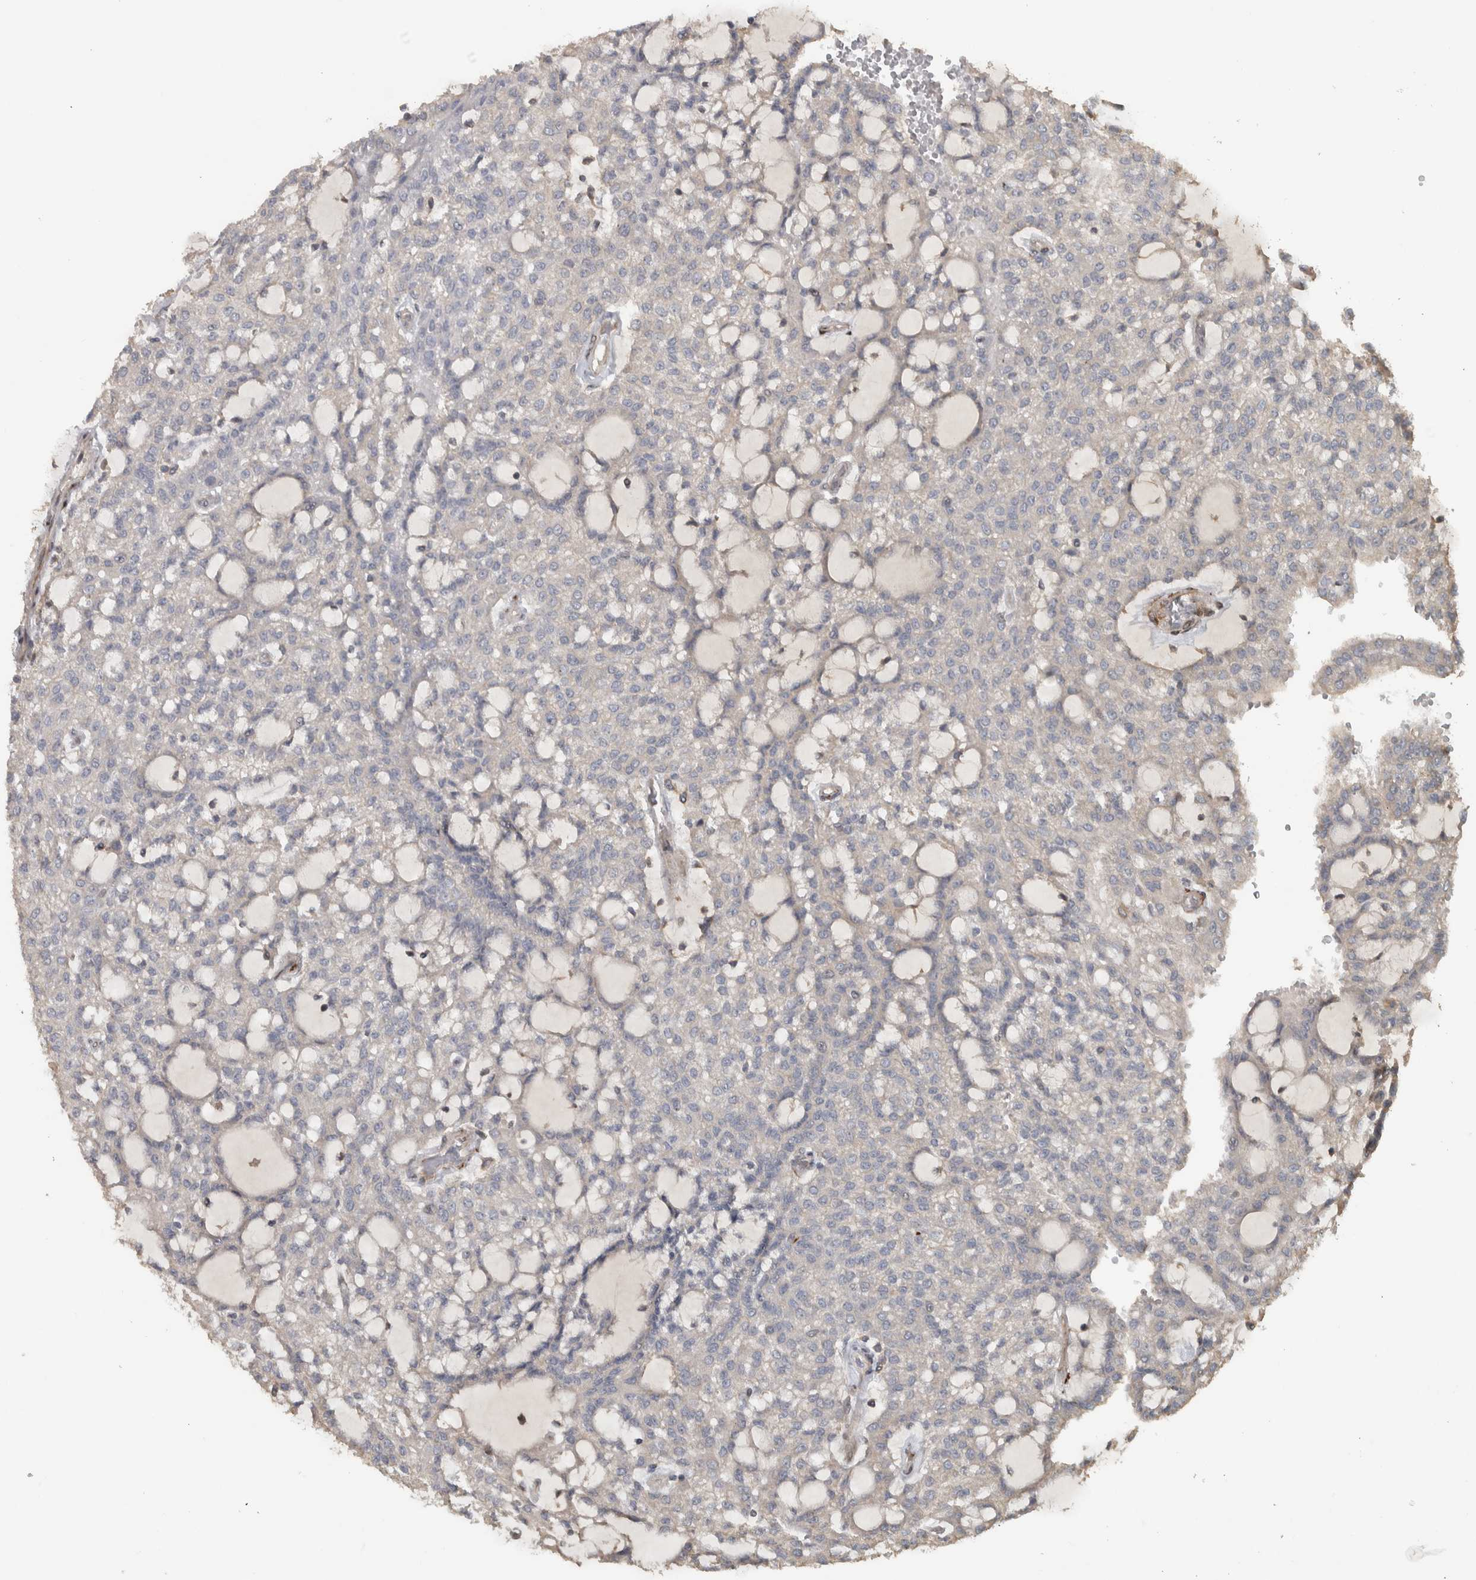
{"staining": {"intensity": "negative", "quantity": "none", "location": "none"}, "tissue": "renal cancer", "cell_type": "Tumor cells", "image_type": "cancer", "snomed": [{"axis": "morphology", "description": "Adenocarcinoma, NOS"}, {"axis": "topography", "description": "Kidney"}], "caption": "An IHC micrograph of adenocarcinoma (renal) is shown. There is no staining in tumor cells of adenocarcinoma (renal). (DAB IHC, high magnification).", "gene": "ERAL1", "patient": {"sex": "male", "age": 63}}